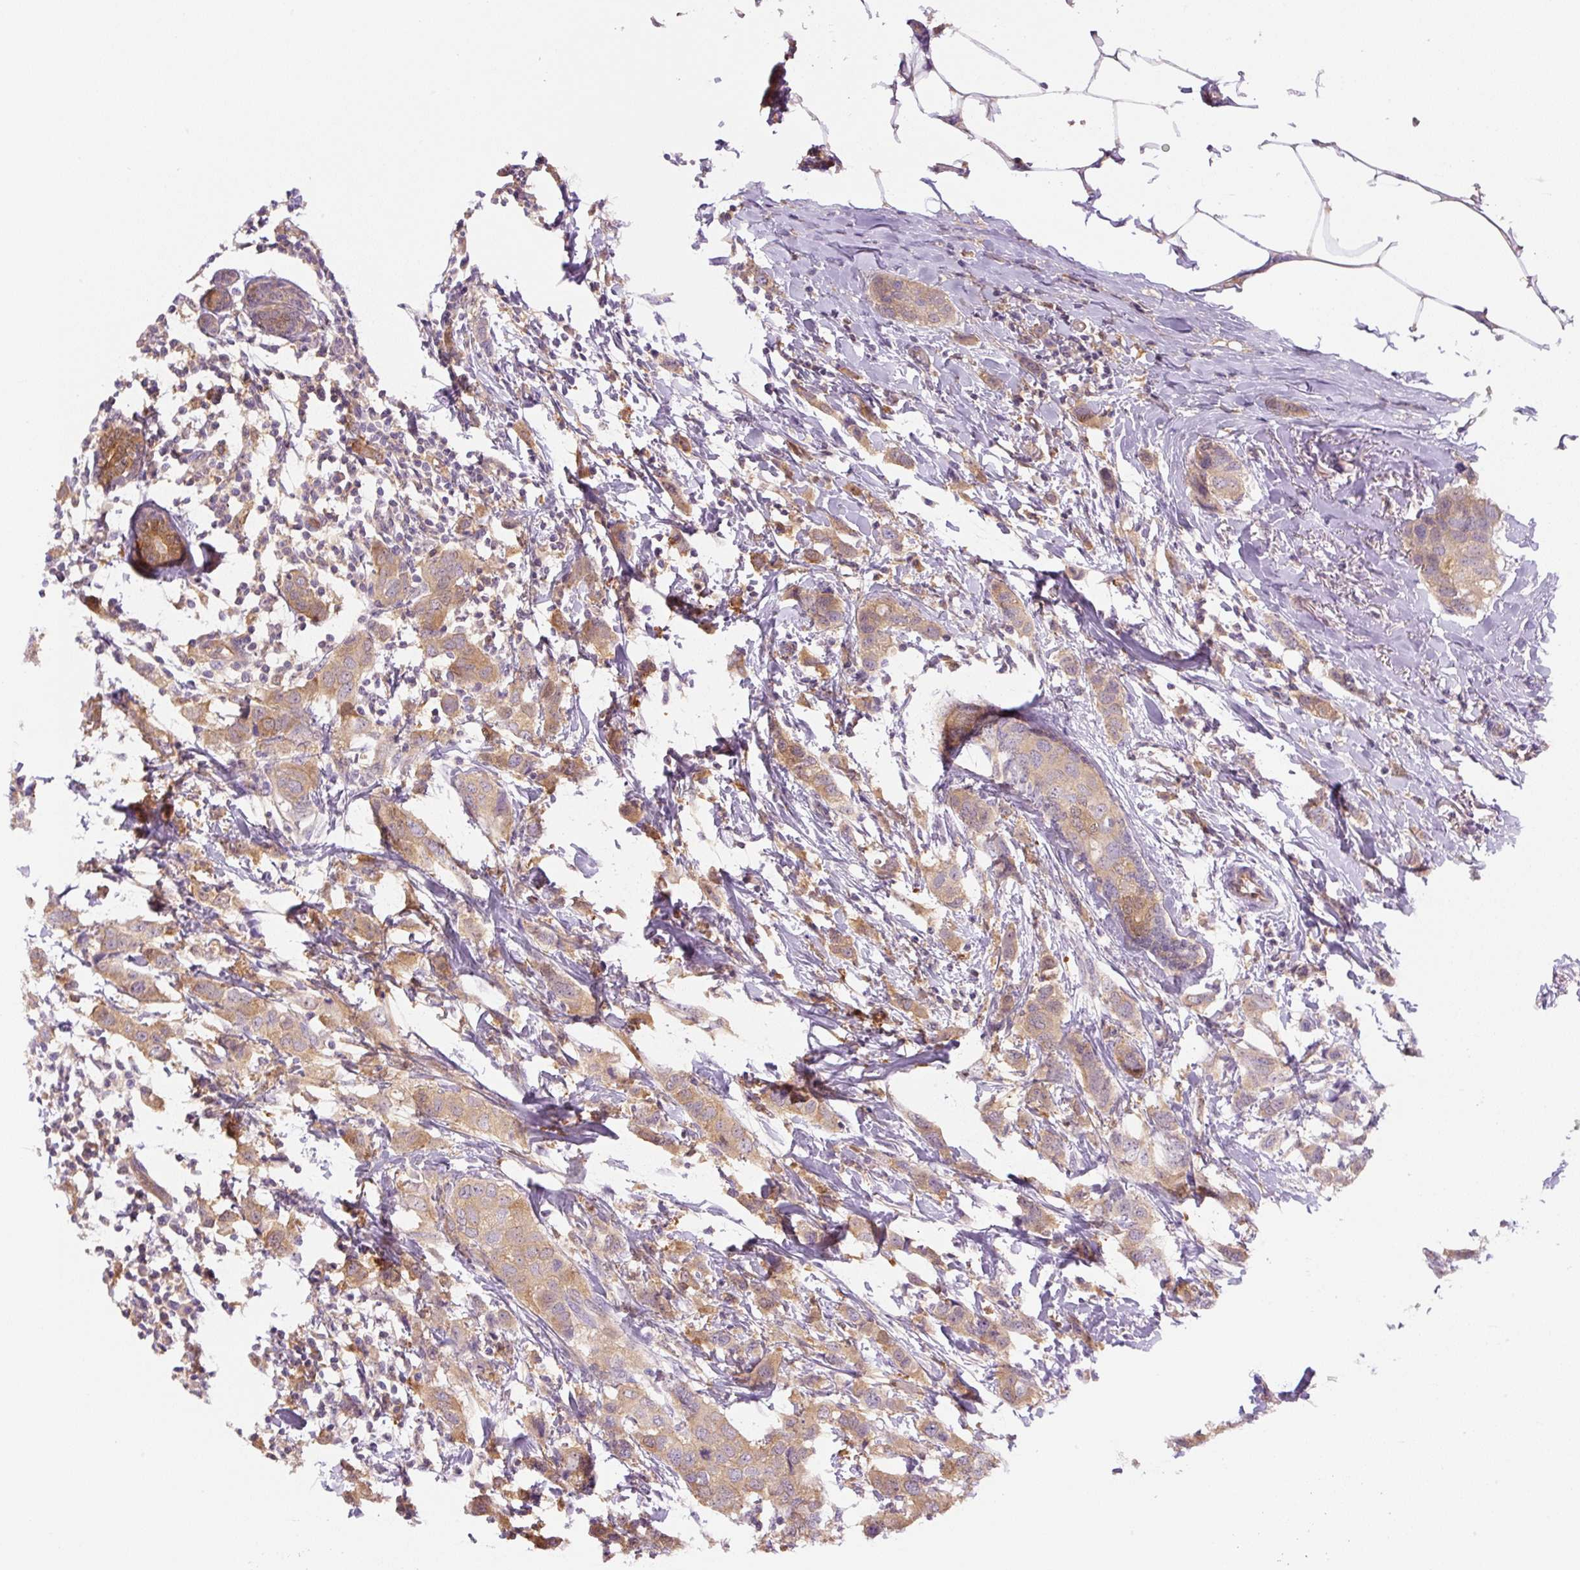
{"staining": {"intensity": "moderate", "quantity": ">75%", "location": "cytoplasmic/membranous"}, "tissue": "breast cancer", "cell_type": "Tumor cells", "image_type": "cancer", "snomed": [{"axis": "morphology", "description": "Duct carcinoma"}, {"axis": "topography", "description": "Breast"}], "caption": "A high-resolution image shows IHC staining of breast infiltrating ductal carcinoma, which displays moderate cytoplasmic/membranous positivity in approximately >75% of tumor cells.", "gene": "SPSB2", "patient": {"sex": "female", "age": 50}}